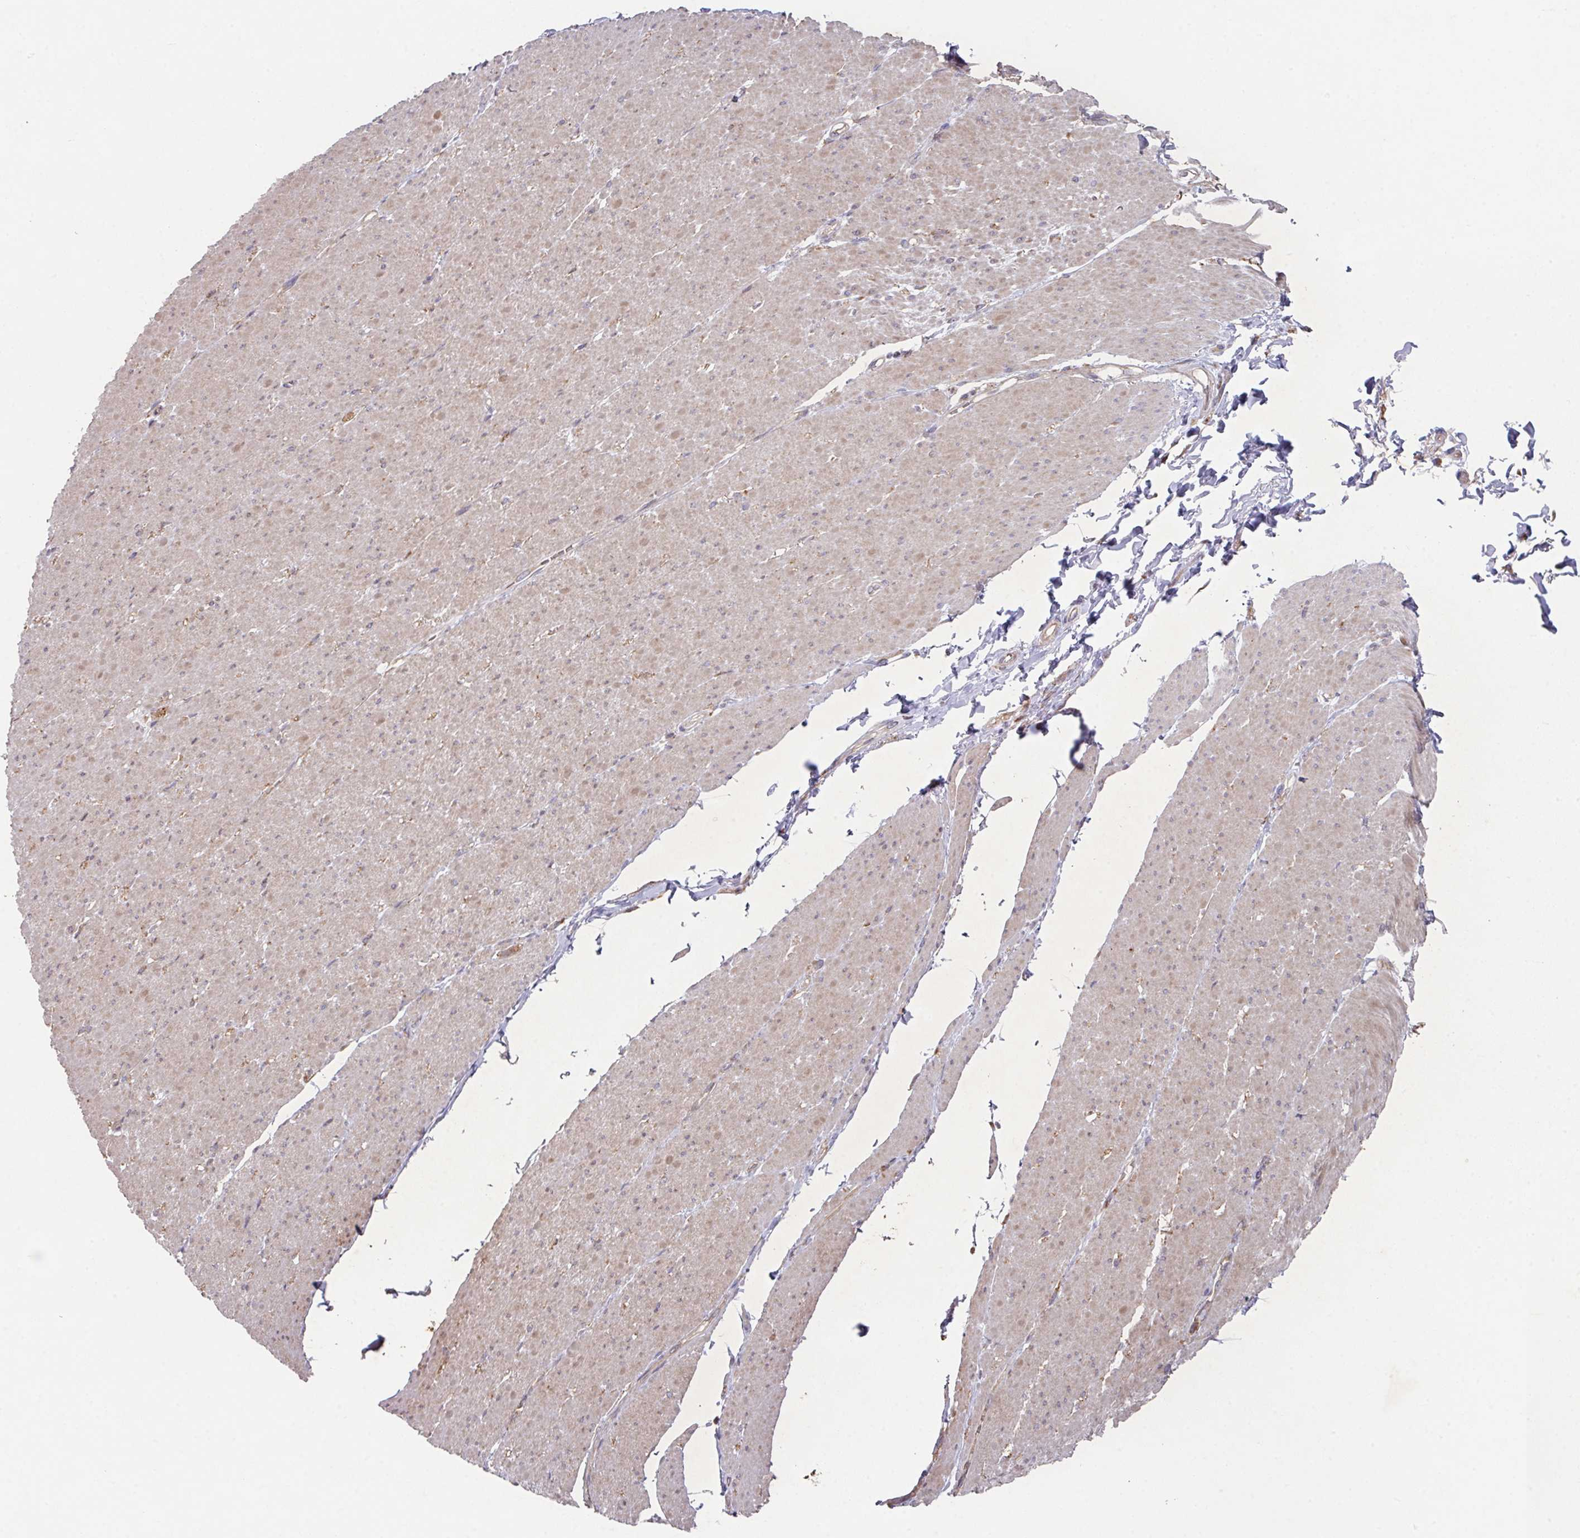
{"staining": {"intensity": "weak", "quantity": "25%-75%", "location": "cytoplasmic/membranous"}, "tissue": "smooth muscle", "cell_type": "Smooth muscle cells", "image_type": "normal", "snomed": [{"axis": "morphology", "description": "Normal tissue, NOS"}, {"axis": "topography", "description": "Smooth muscle"}, {"axis": "topography", "description": "Rectum"}], "caption": "Approximately 25%-75% of smooth muscle cells in benign human smooth muscle display weak cytoplasmic/membranous protein staining as visualized by brown immunohistochemical staining.", "gene": "TRIM14", "patient": {"sex": "male", "age": 53}}